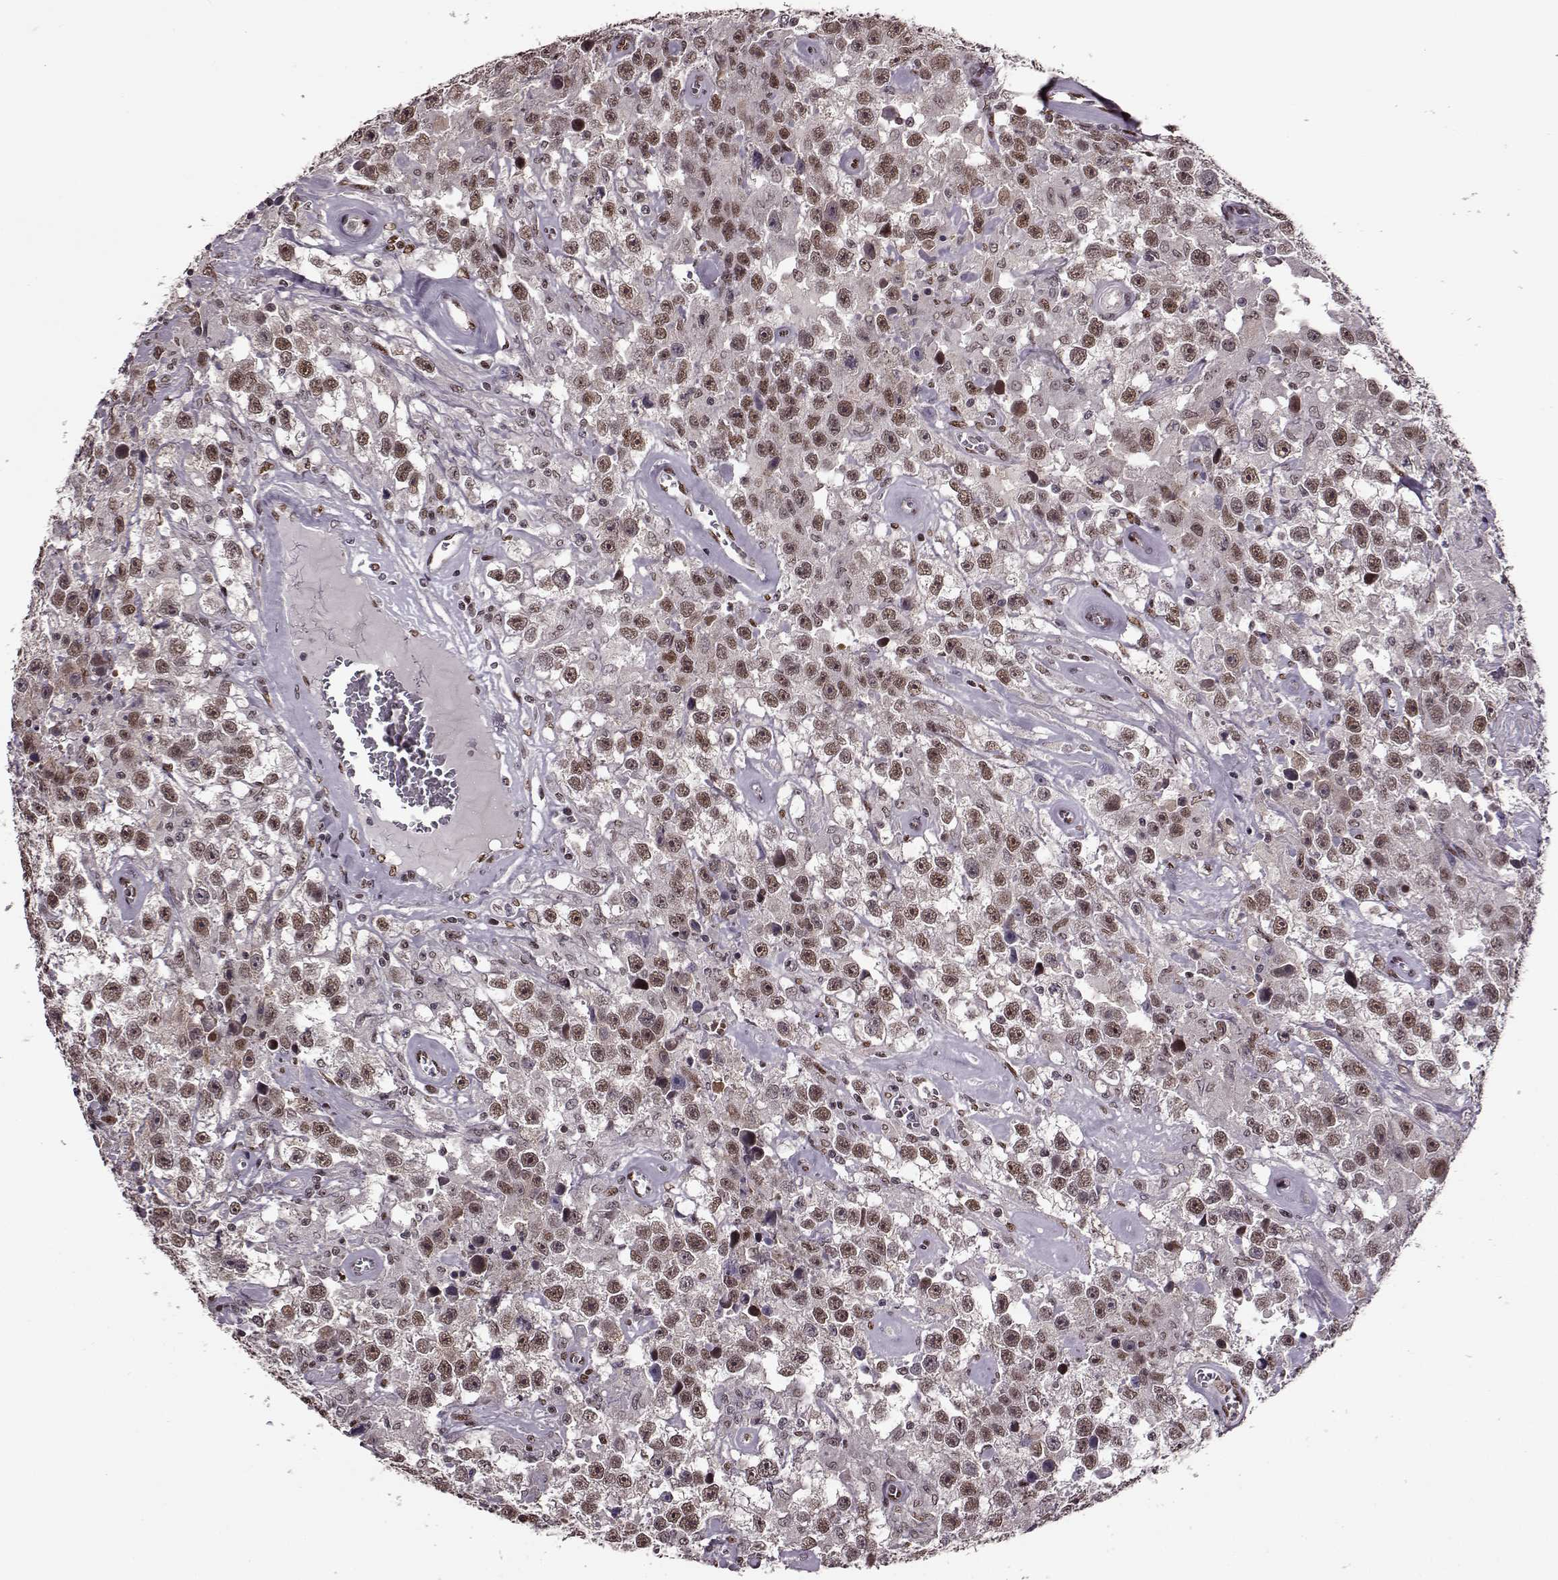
{"staining": {"intensity": "moderate", "quantity": ">75%", "location": "nuclear"}, "tissue": "testis cancer", "cell_type": "Tumor cells", "image_type": "cancer", "snomed": [{"axis": "morphology", "description": "Seminoma, NOS"}, {"axis": "topography", "description": "Testis"}], "caption": "This micrograph demonstrates immunohistochemistry (IHC) staining of human seminoma (testis), with medium moderate nuclear staining in about >75% of tumor cells.", "gene": "FTO", "patient": {"sex": "male", "age": 43}}